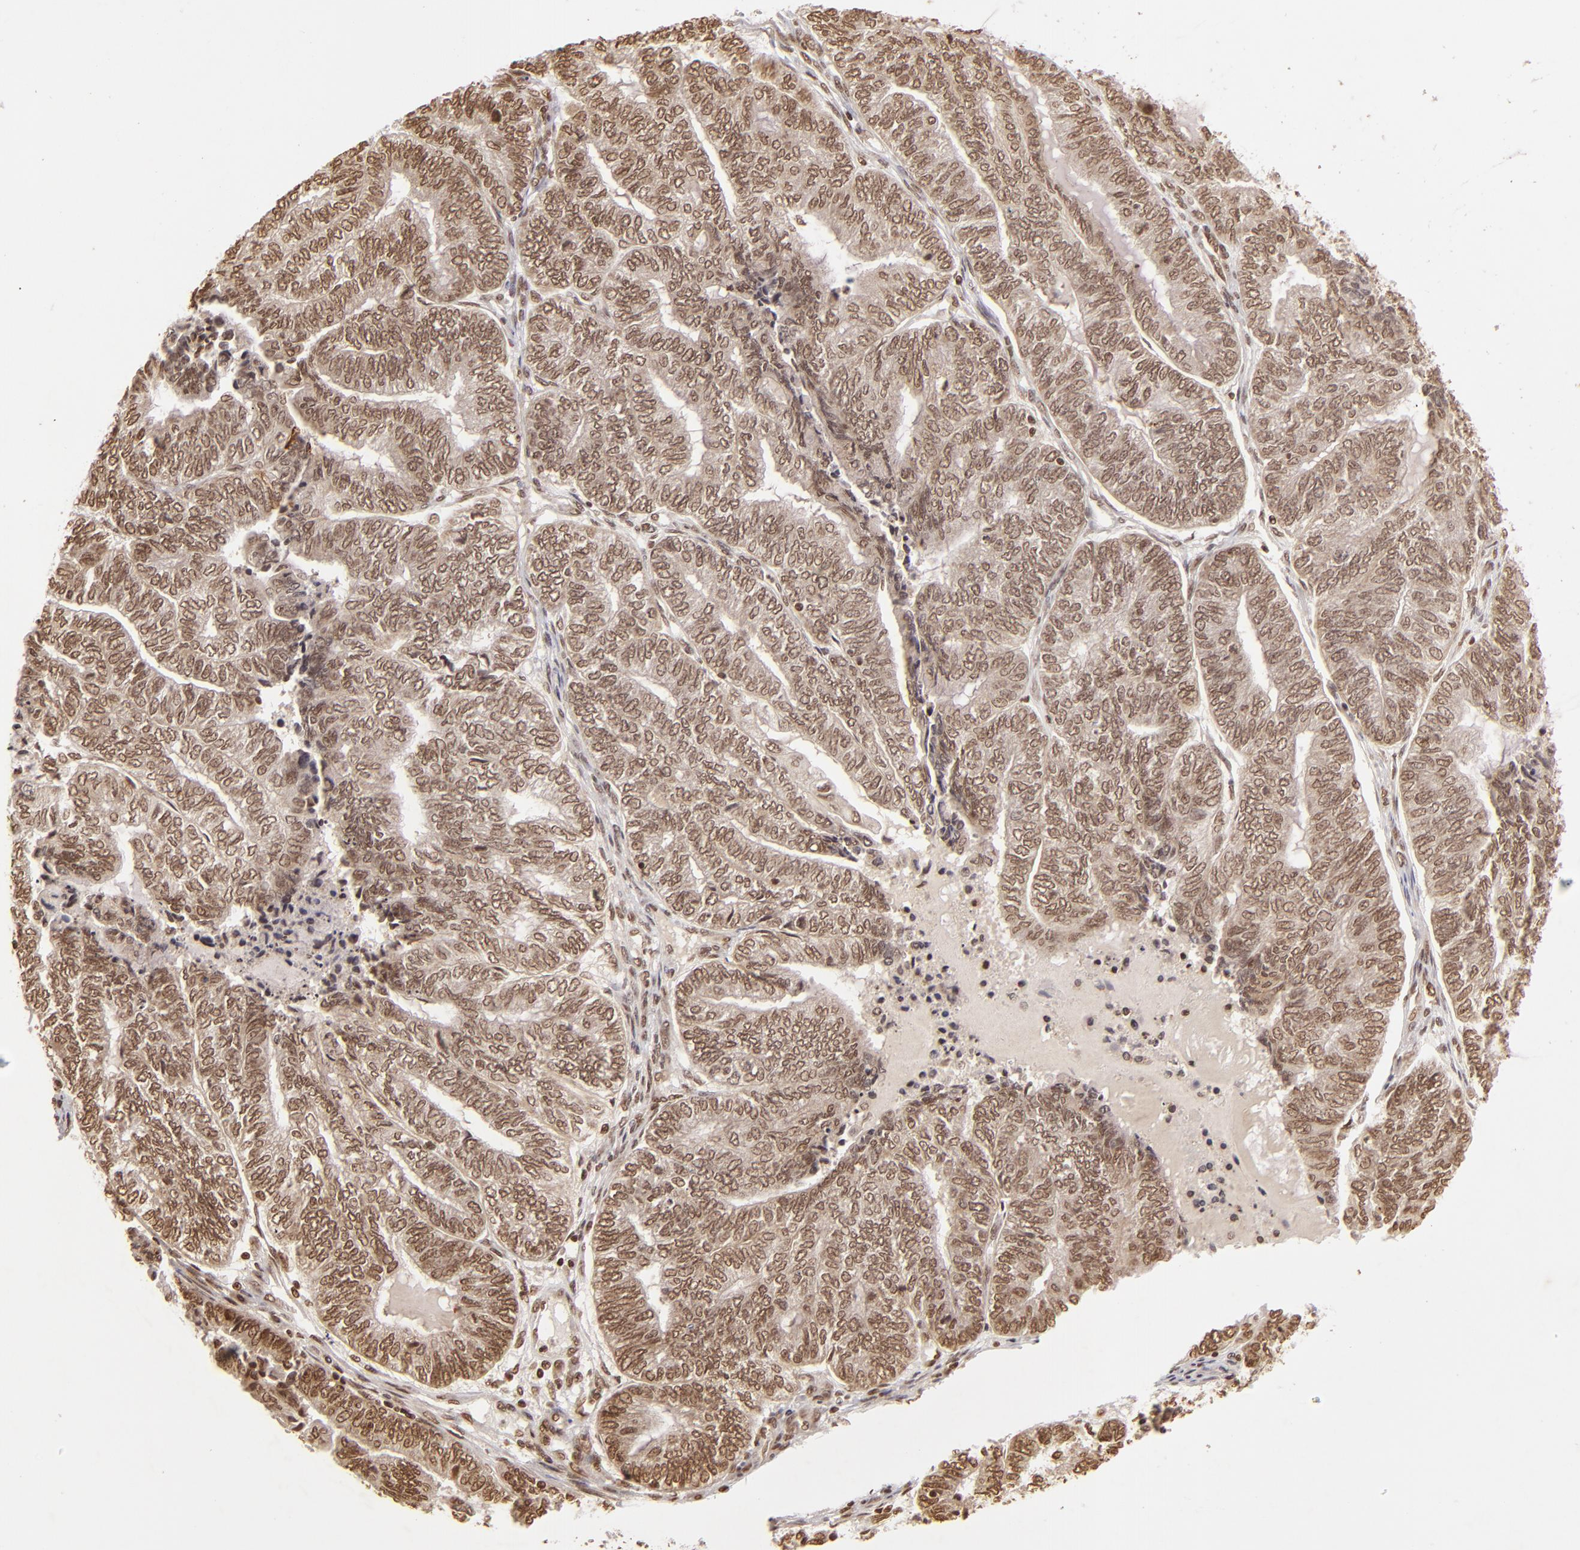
{"staining": {"intensity": "weak", "quantity": ">75%", "location": "nuclear"}, "tissue": "endometrial cancer", "cell_type": "Tumor cells", "image_type": "cancer", "snomed": [{"axis": "morphology", "description": "Adenocarcinoma, NOS"}, {"axis": "topography", "description": "Uterus"}, {"axis": "topography", "description": "Endometrium"}], "caption": "Protein expression analysis of endometrial cancer exhibits weak nuclear staining in about >75% of tumor cells. (IHC, brightfield microscopy, high magnification).", "gene": "CUL3", "patient": {"sex": "female", "age": 70}}